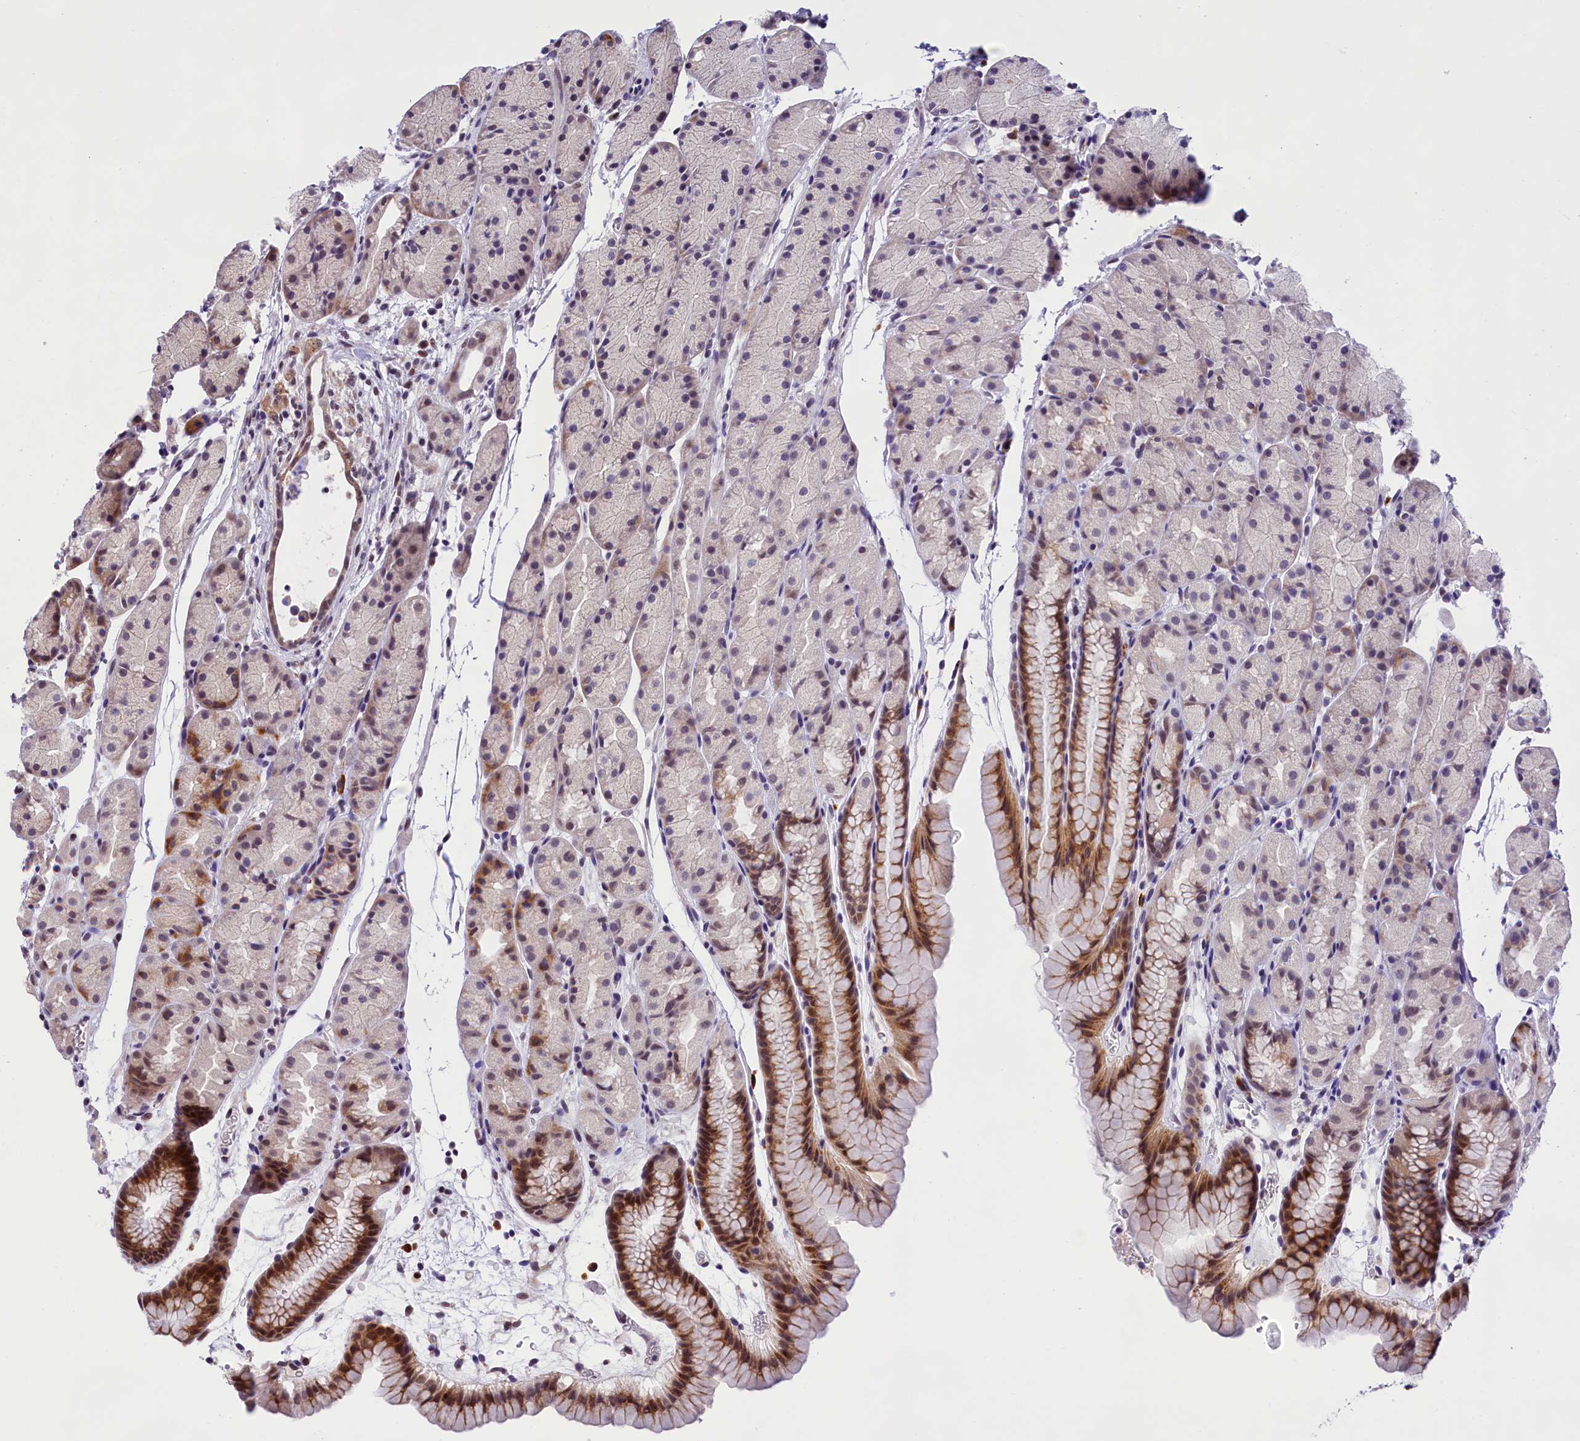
{"staining": {"intensity": "moderate", "quantity": "<25%", "location": "cytoplasmic/membranous,nuclear"}, "tissue": "stomach", "cell_type": "Glandular cells", "image_type": "normal", "snomed": [{"axis": "morphology", "description": "Normal tissue, NOS"}, {"axis": "topography", "description": "Stomach, upper"}, {"axis": "topography", "description": "Stomach"}], "caption": "Immunohistochemistry (IHC) photomicrograph of benign stomach stained for a protein (brown), which reveals low levels of moderate cytoplasmic/membranous,nuclear staining in about <25% of glandular cells.", "gene": "FBXO45", "patient": {"sex": "male", "age": 47}}